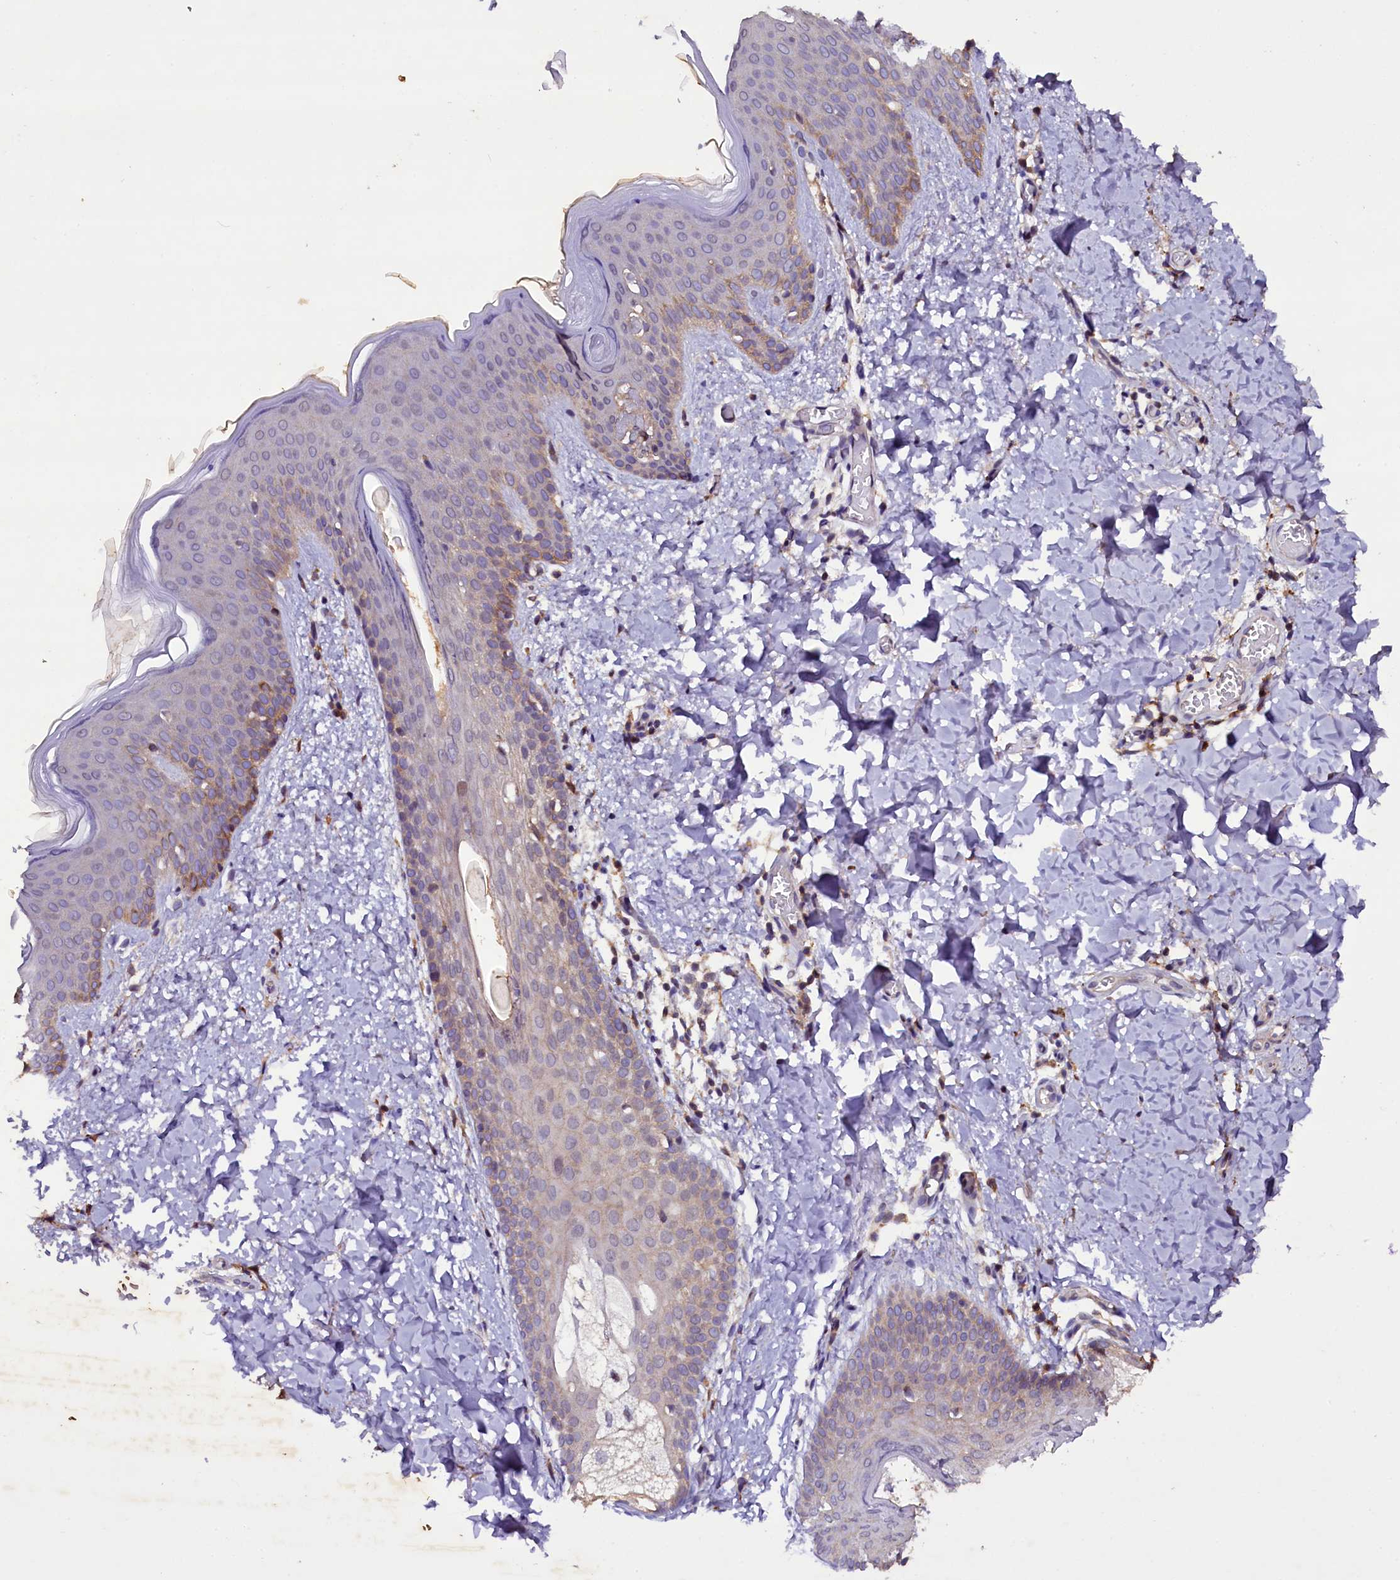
{"staining": {"intensity": "moderate", "quantity": ">75%", "location": "cytoplasmic/membranous"}, "tissue": "skin", "cell_type": "Fibroblasts", "image_type": "normal", "snomed": [{"axis": "morphology", "description": "Normal tissue, NOS"}, {"axis": "topography", "description": "Skin"}], "caption": "Immunohistochemistry photomicrograph of benign skin: human skin stained using IHC exhibits medium levels of moderate protein expression localized specifically in the cytoplasmic/membranous of fibroblasts, appearing as a cytoplasmic/membranous brown color.", "gene": "PLXNB1", "patient": {"sex": "male", "age": 36}}